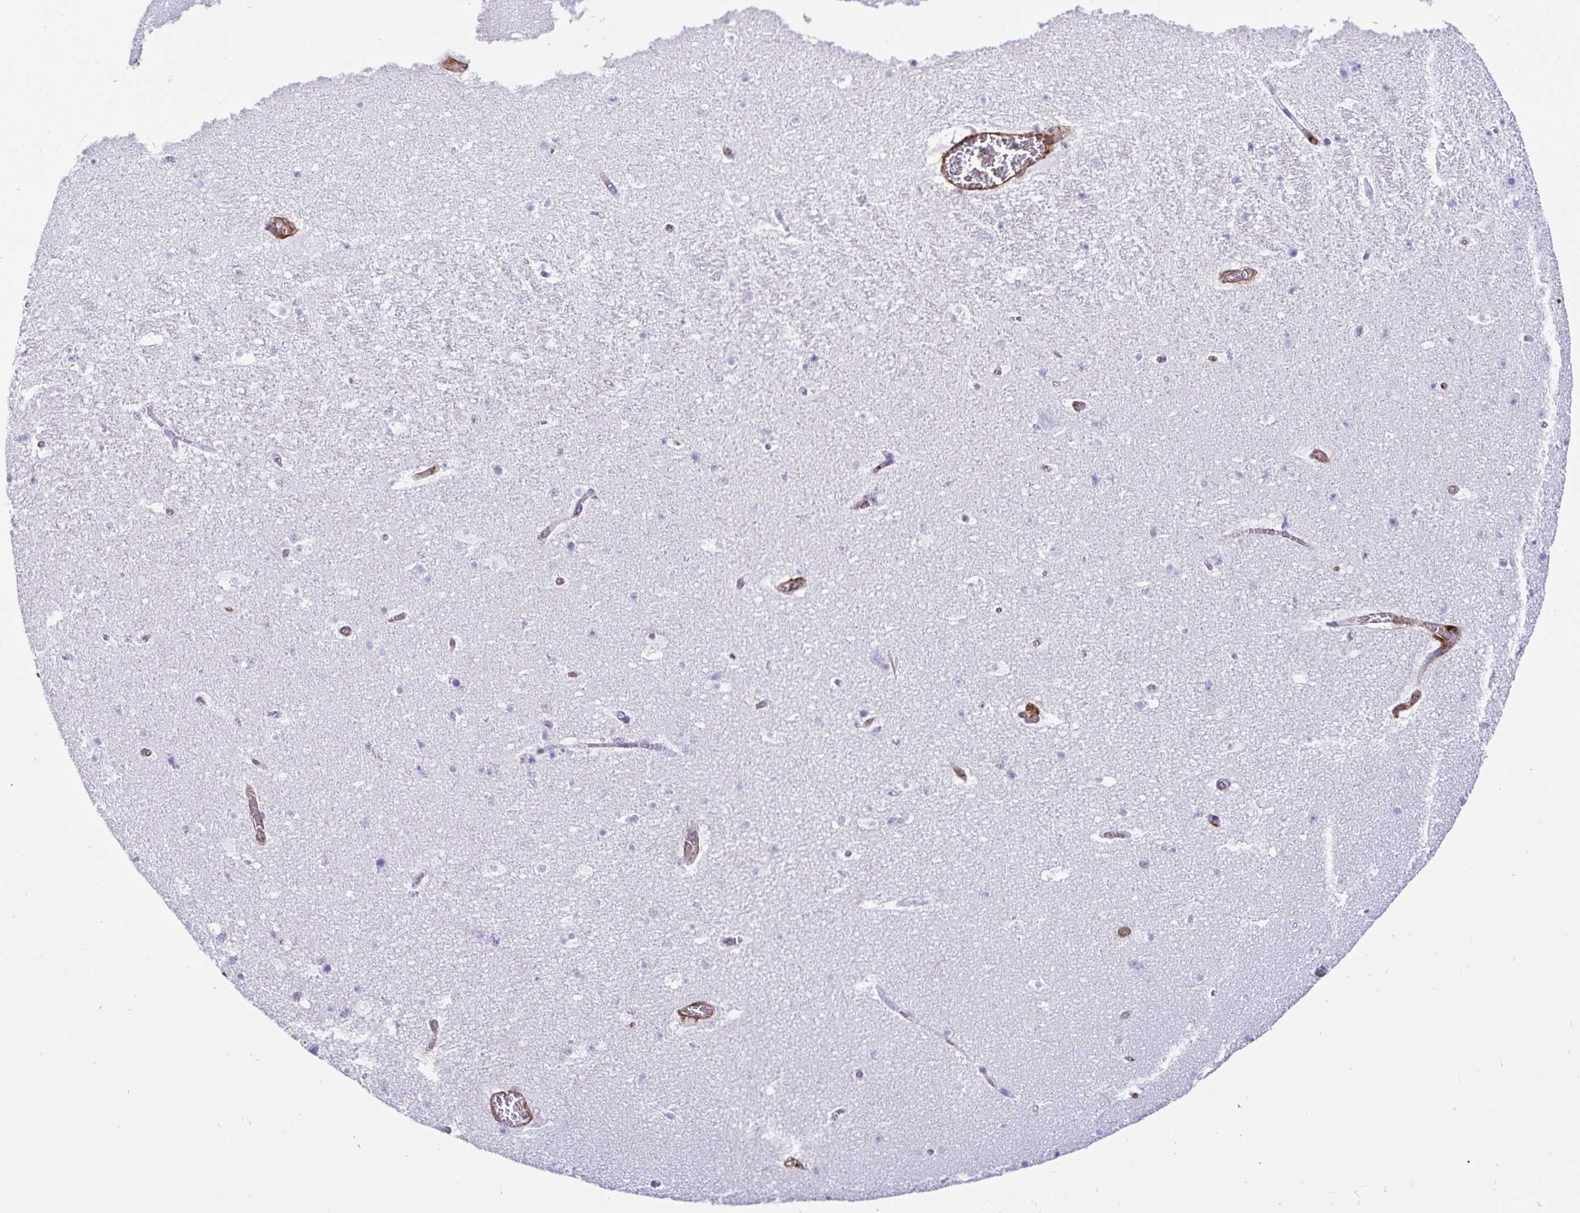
{"staining": {"intensity": "negative", "quantity": "none", "location": "none"}, "tissue": "hippocampus", "cell_type": "Glial cells", "image_type": "normal", "snomed": [{"axis": "morphology", "description": "Normal tissue, NOS"}, {"axis": "topography", "description": "Hippocampus"}], "caption": "Immunohistochemistry of unremarkable human hippocampus reveals no positivity in glial cells. (DAB (3,3'-diaminobenzidine) IHC with hematoxylin counter stain).", "gene": "ANXA2", "patient": {"sex": "female", "age": 42}}